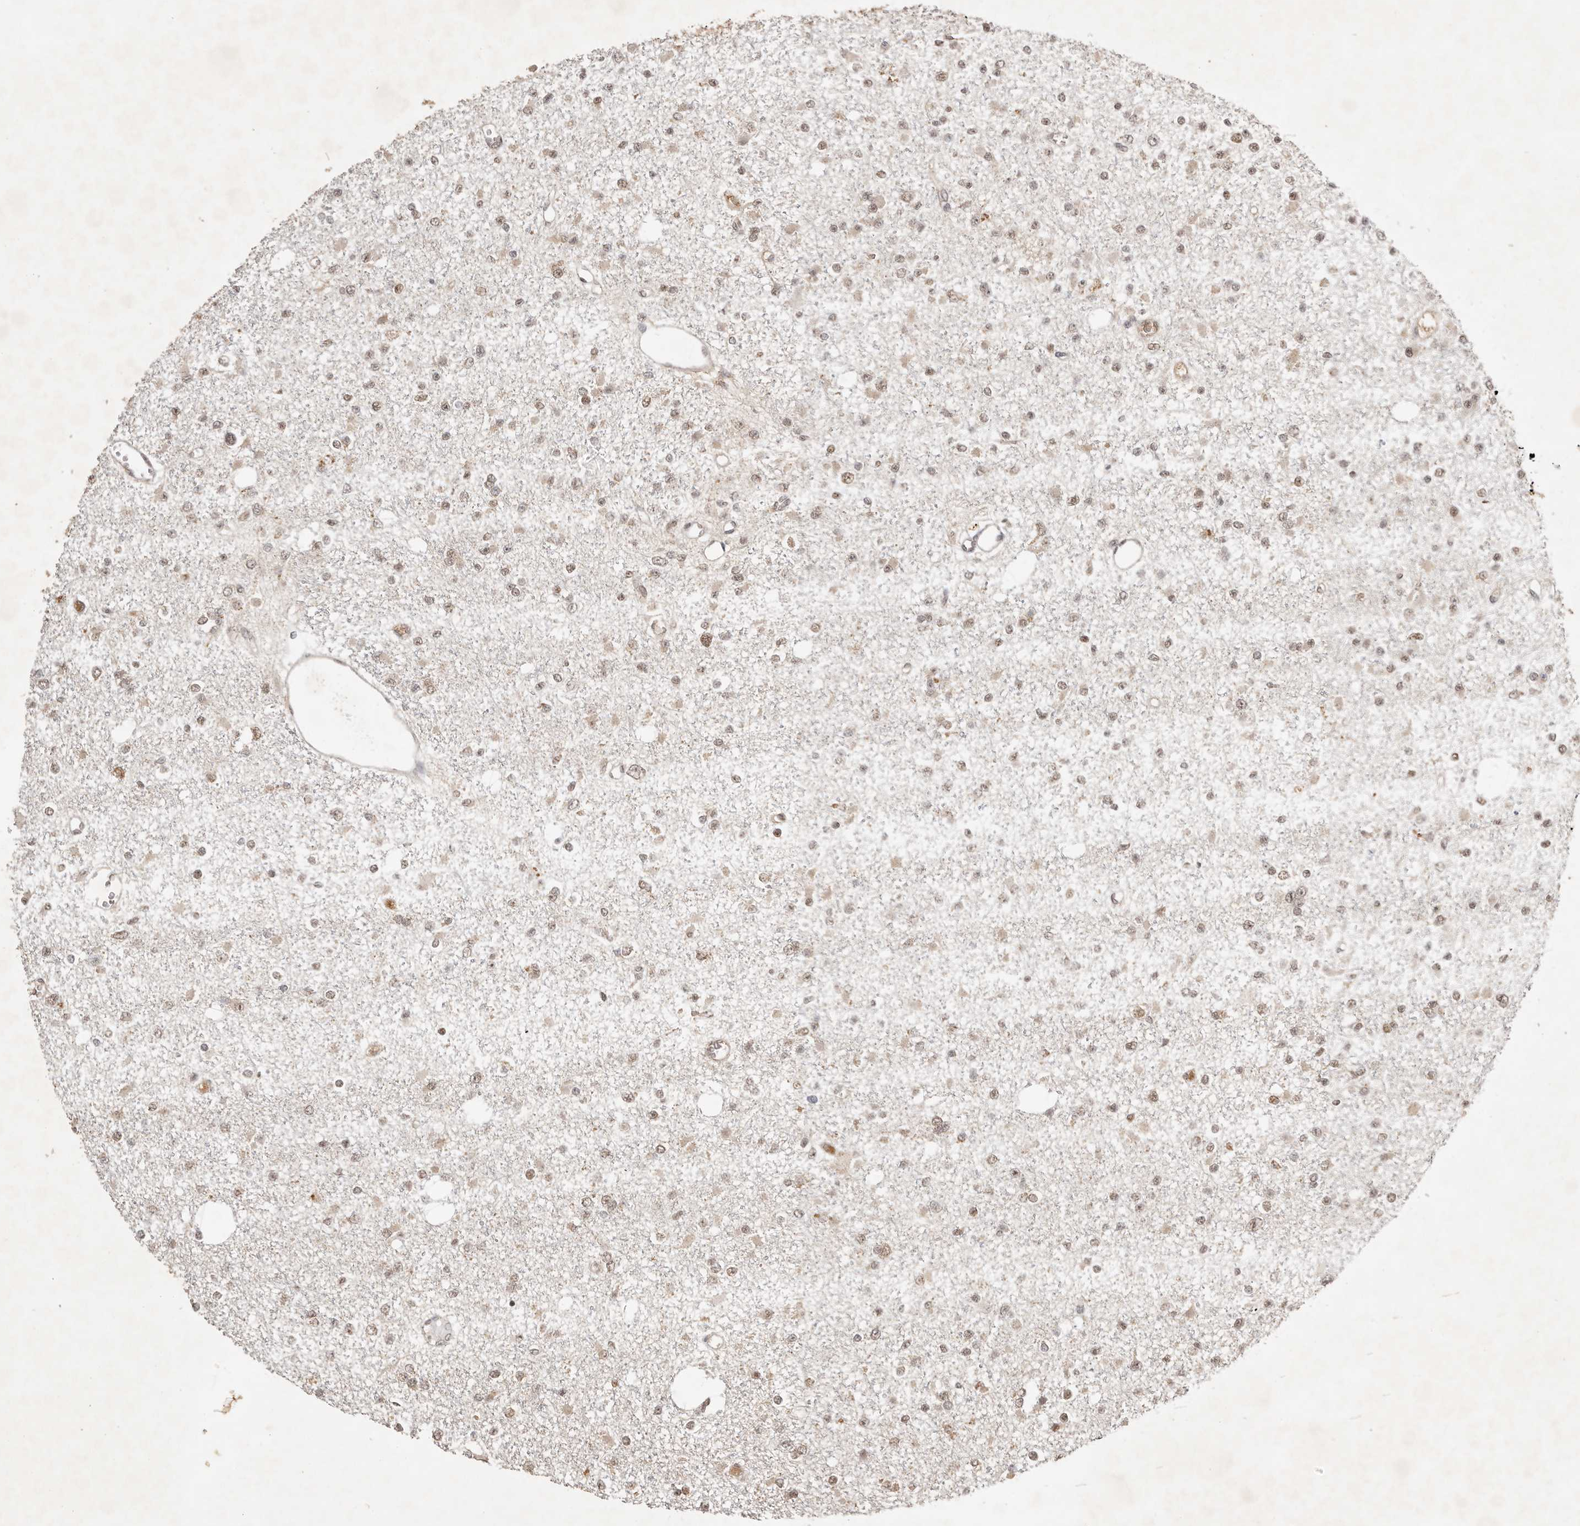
{"staining": {"intensity": "weak", "quantity": "25%-75%", "location": "cytoplasmic/membranous,nuclear"}, "tissue": "glioma", "cell_type": "Tumor cells", "image_type": "cancer", "snomed": [{"axis": "morphology", "description": "Glioma, malignant, Low grade"}, {"axis": "topography", "description": "Brain"}], "caption": "Weak cytoplasmic/membranous and nuclear protein positivity is present in approximately 25%-75% of tumor cells in glioma. Nuclei are stained in blue.", "gene": "SEC14L1", "patient": {"sex": "female", "age": 22}}